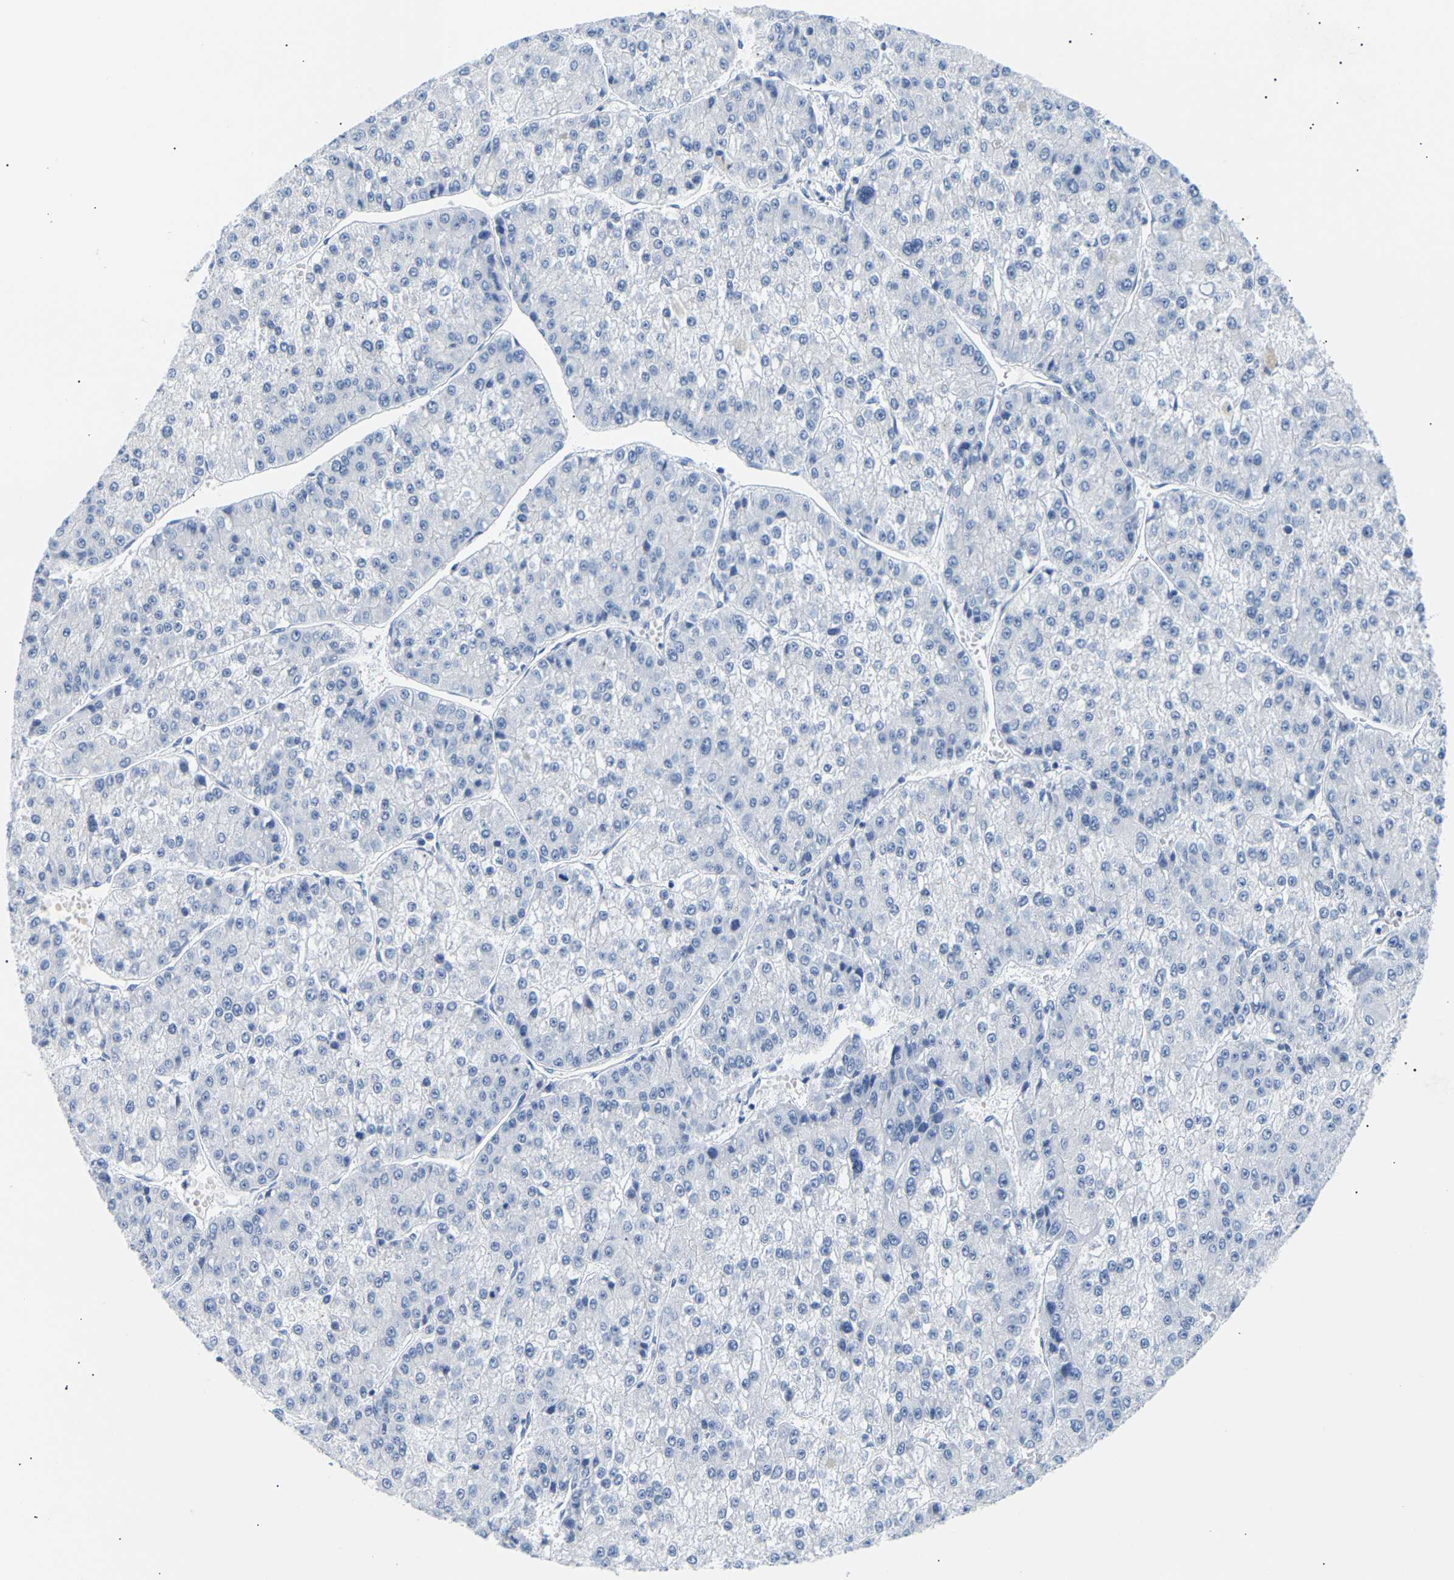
{"staining": {"intensity": "negative", "quantity": "none", "location": "none"}, "tissue": "liver cancer", "cell_type": "Tumor cells", "image_type": "cancer", "snomed": [{"axis": "morphology", "description": "Carcinoma, Hepatocellular, NOS"}, {"axis": "topography", "description": "Liver"}], "caption": "An image of liver cancer (hepatocellular carcinoma) stained for a protein exhibits no brown staining in tumor cells. (Immunohistochemistry, brightfield microscopy, high magnification).", "gene": "SPINK2", "patient": {"sex": "female", "age": 73}}